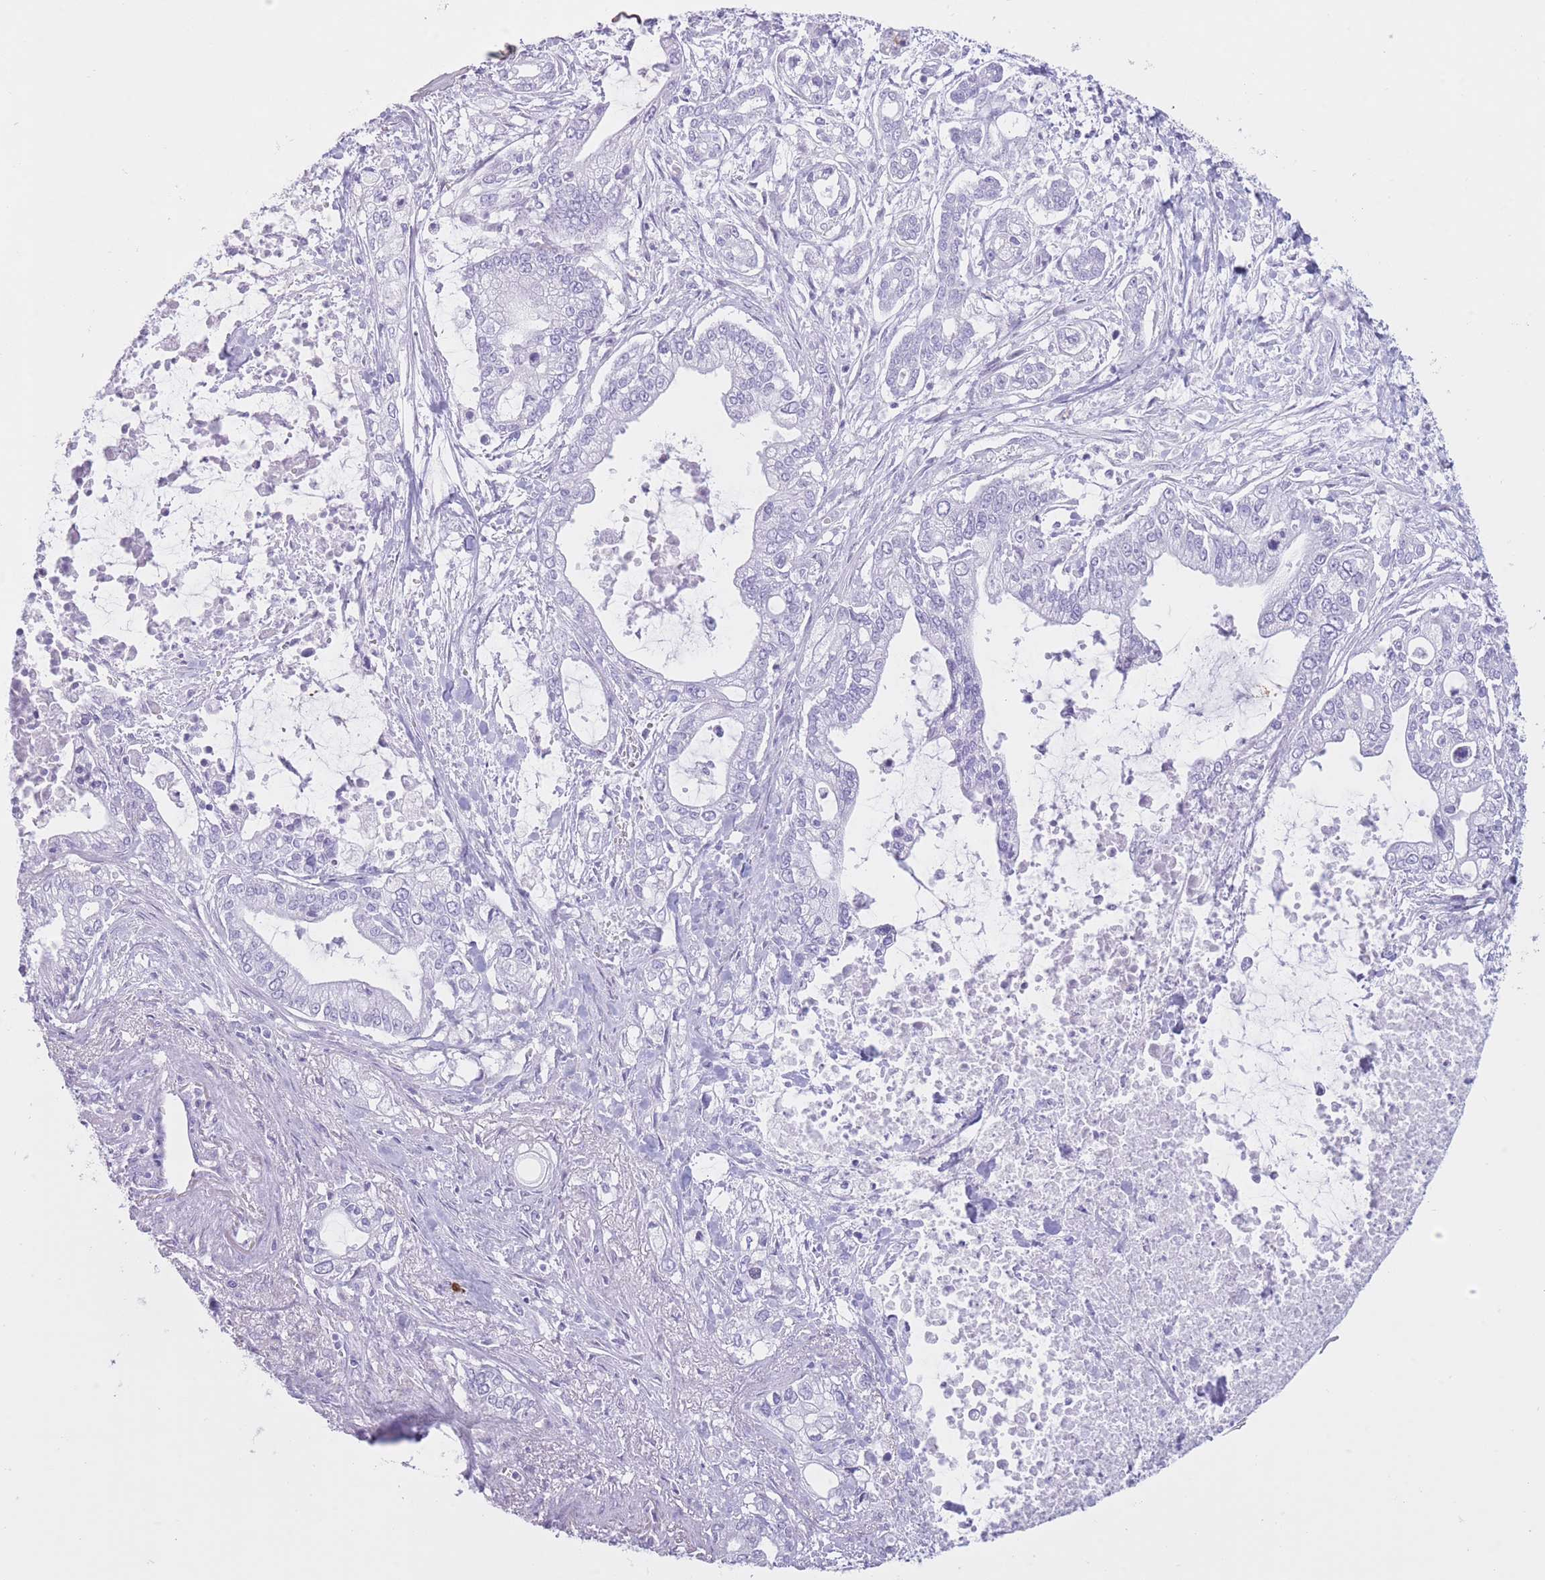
{"staining": {"intensity": "negative", "quantity": "none", "location": "none"}, "tissue": "pancreatic cancer", "cell_type": "Tumor cells", "image_type": "cancer", "snomed": [{"axis": "morphology", "description": "Adenocarcinoma, NOS"}, {"axis": "topography", "description": "Pancreas"}], "caption": "Immunohistochemical staining of pancreatic adenocarcinoma shows no significant expression in tumor cells.", "gene": "OR4F21", "patient": {"sex": "male", "age": 69}}